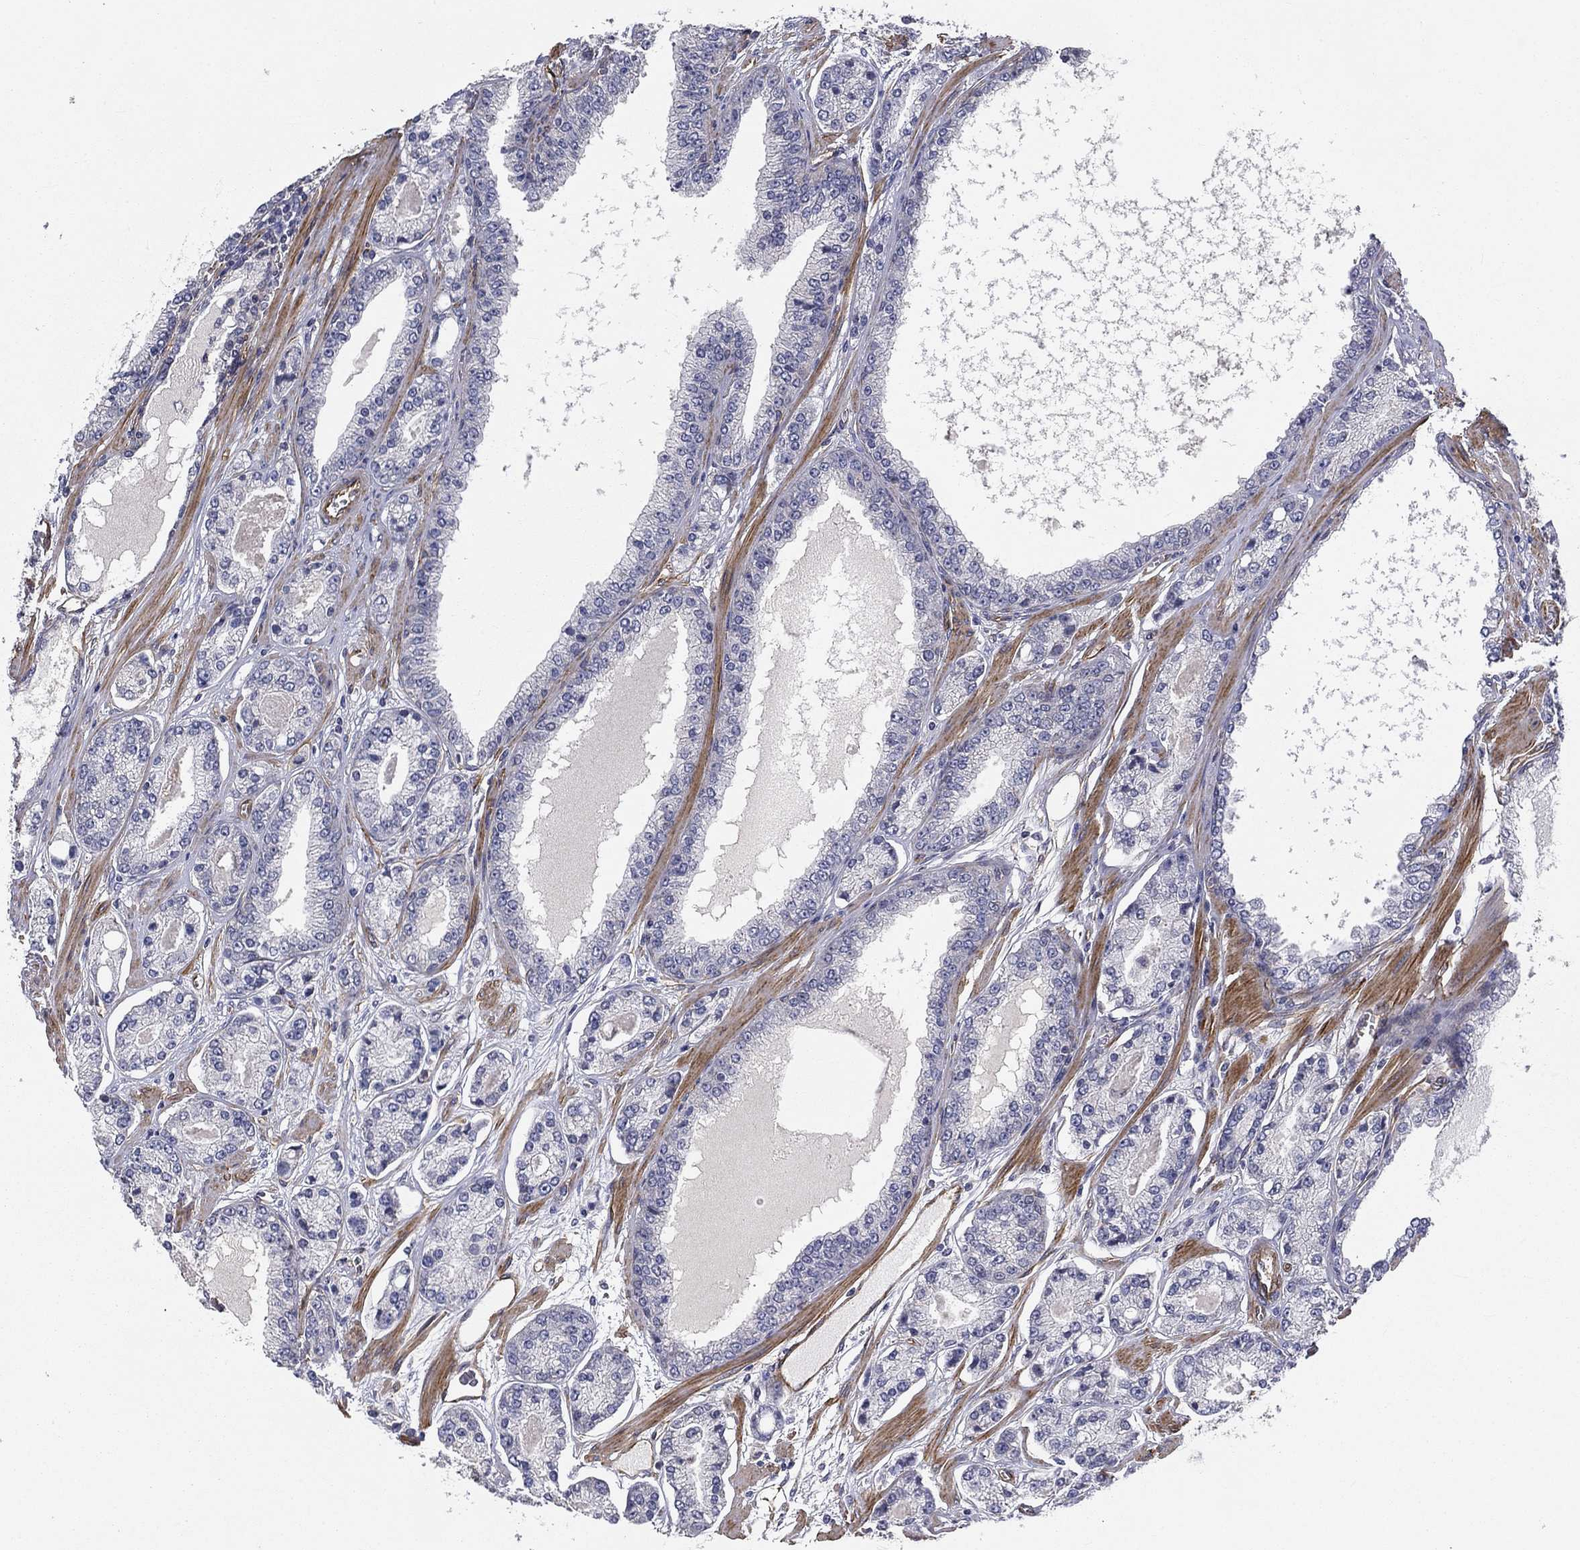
{"staining": {"intensity": "negative", "quantity": "none", "location": "none"}, "tissue": "prostate cancer", "cell_type": "Tumor cells", "image_type": "cancer", "snomed": [{"axis": "morphology", "description": "Adenocarcinoma, NOS"}, {"axis": "topography", "description": "Prostate"}], "caption": "Immunohistochemistry (IHC) micrograph of neoplastic tissue: adenocarcinoma (prostate) stained with DAB (3,3'-diaminobenzidine) reveals no significant protein staining in tumor cells.", "gene": "SYNC", "patient": {"sex": "male", "age": 64}}